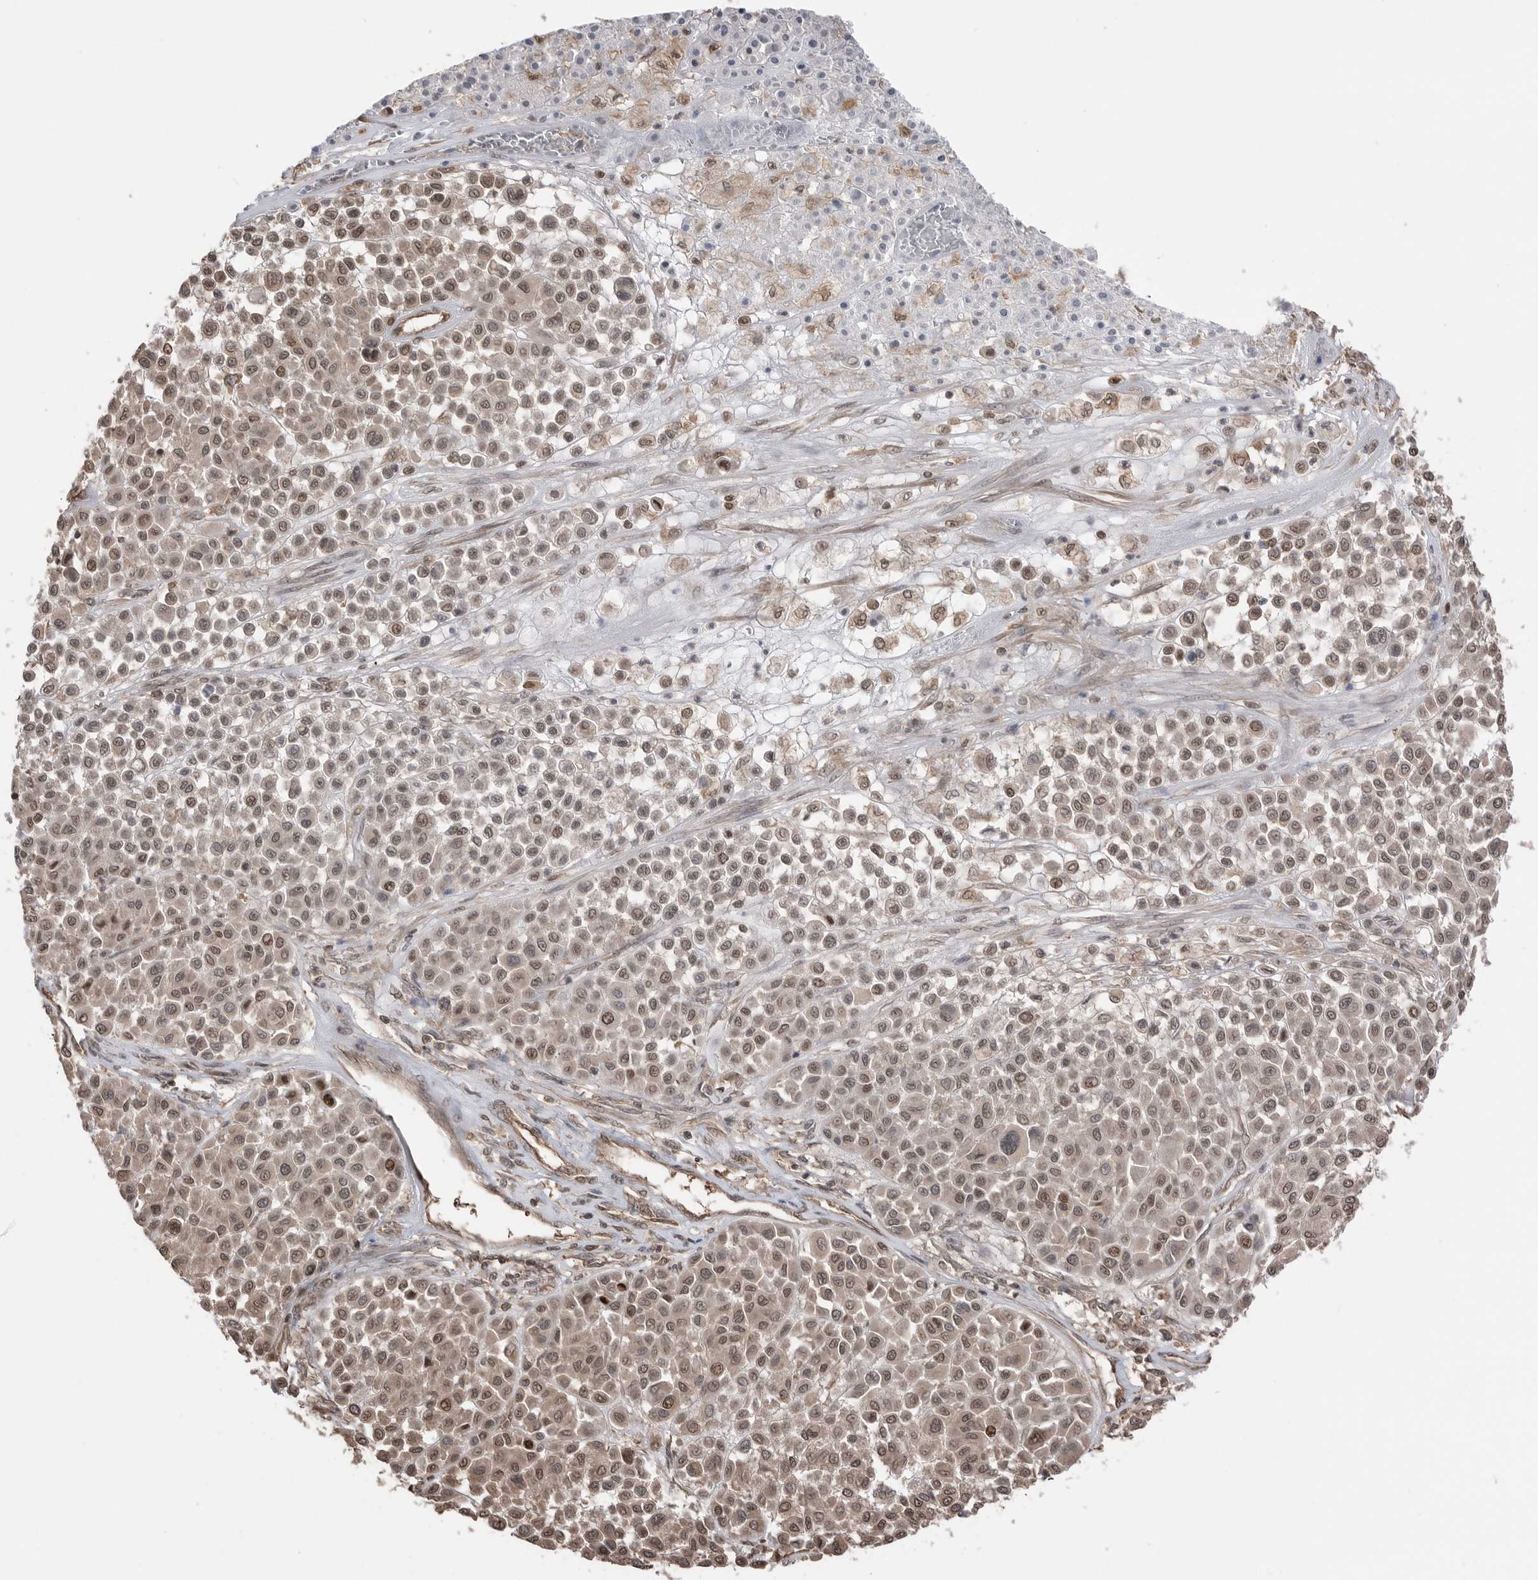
{"staining": {"intensity": "moderate", "quantity": ">75%", "location": "nuclear"}, "tissue": "melanoma", "cell_type": "Tumor cells", "image_type": "cancer", "snomed": [{"axis": "morphology", "description": "Malignant melanoma, Metastatic site"}, {"axis": "topography", "description": "Soft tissue"}], "caption": "Immunohistochemistry (IHC) histopathology image of human malignant melanoma (metastatic site) stained for a protein (brown), which exhibits medium levels of moderate nuclear expression in about >75% of tumor cells.", "gene": "PEAK1", "patient": {"sex": "male", "age": 41}}